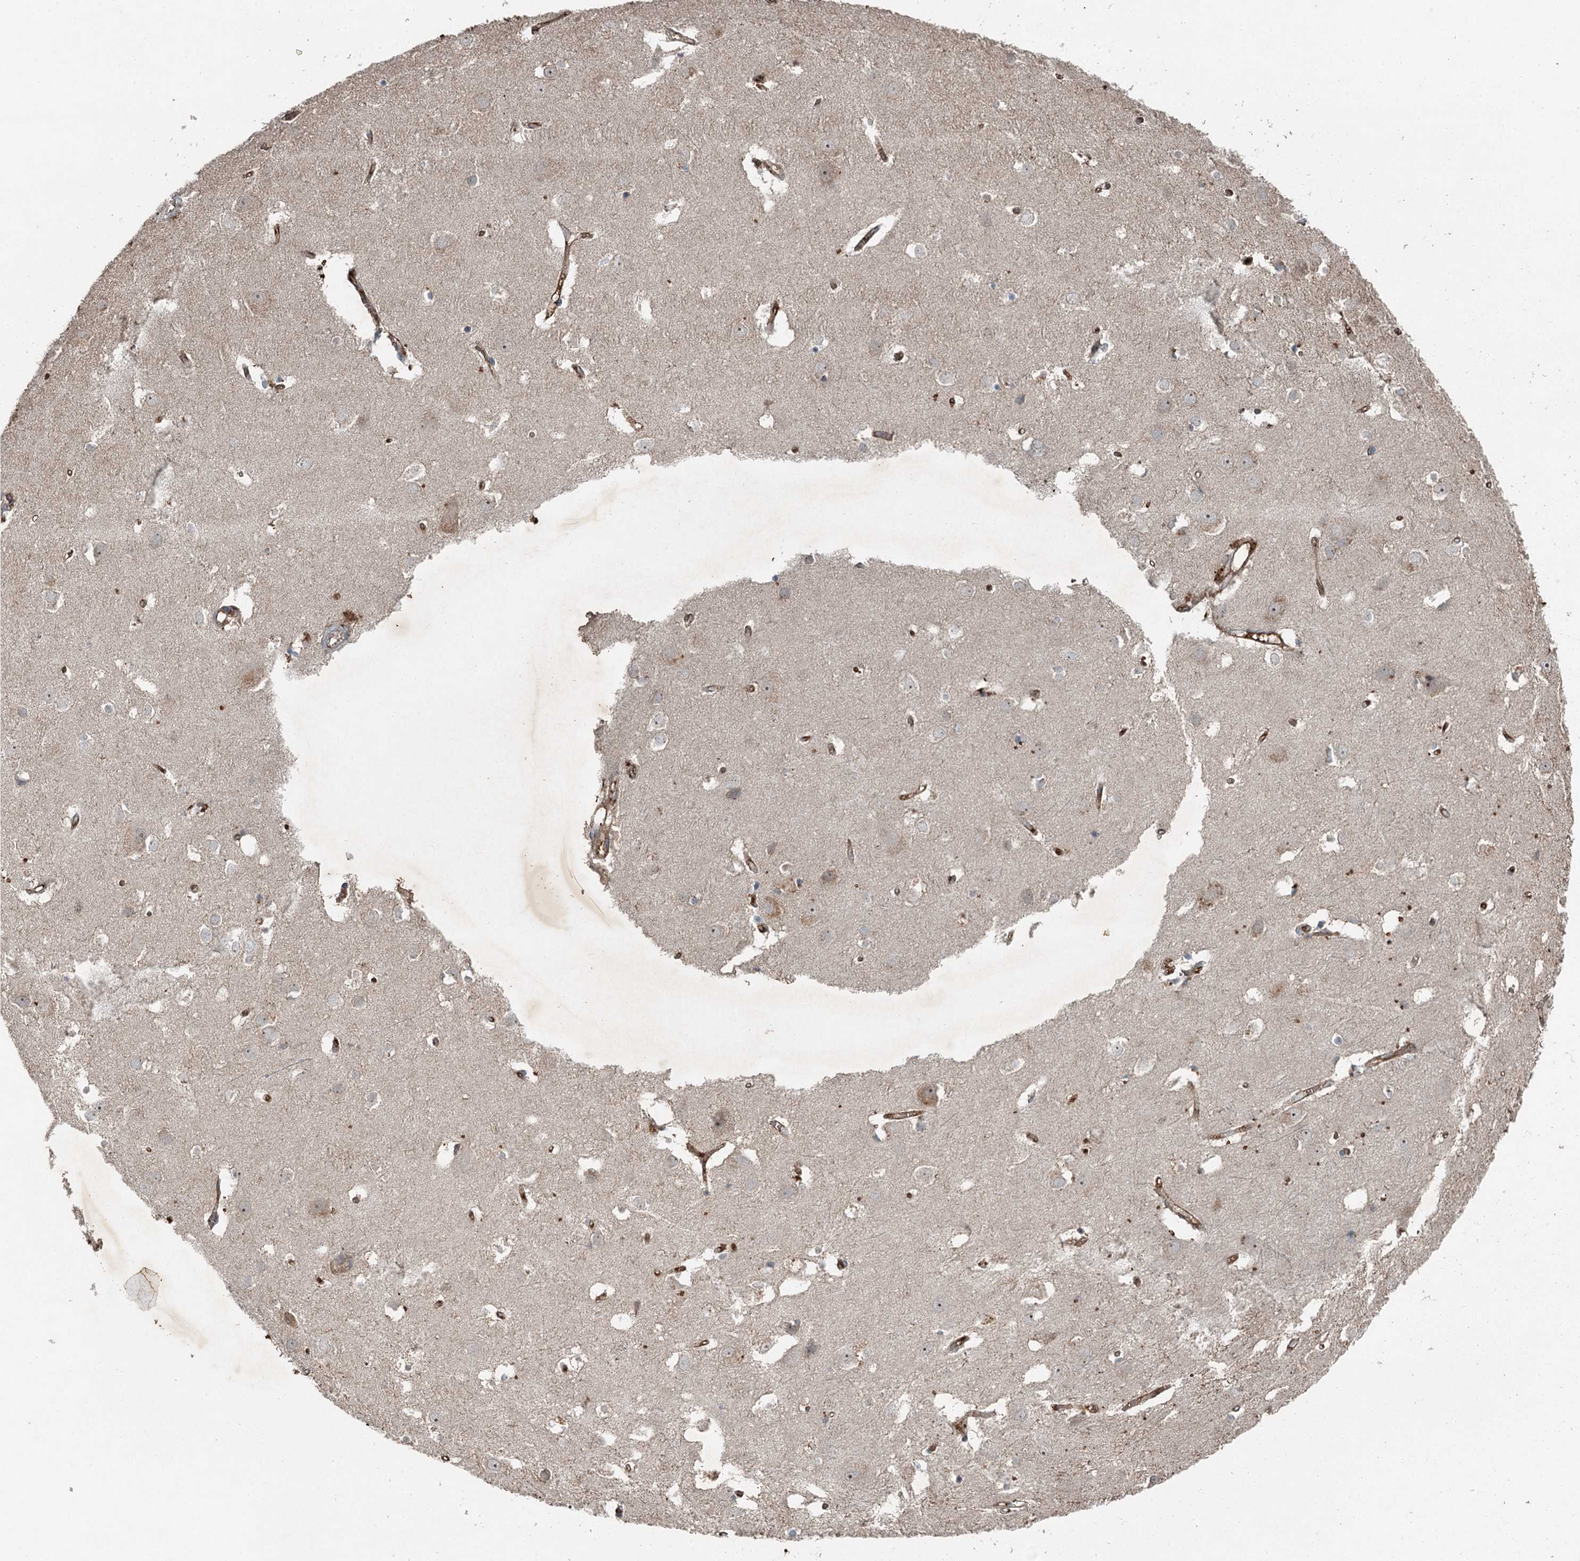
{"staining": {"intensity": "moderate", "quantity": ">75%", "location": "cytoplasmic/membranous"}, "tissue": "cerebral cortex", "cell_type": "Endothelial cells", "image_type": "normal", "snomed": [{"axis": "morphology", "description": "Normal tissue, NOS"}, {"axis": "topography", "description": "Cerebral cortex"}], "caption": "Brown immunohistochemical staining in normal human cerebral cortex exhibits moderate cytoplasmic/membranous expression in approximately >75% of endothelial cells.", "gene": "SLC39A8", "patient": {"sex": "male", "age": 54}}